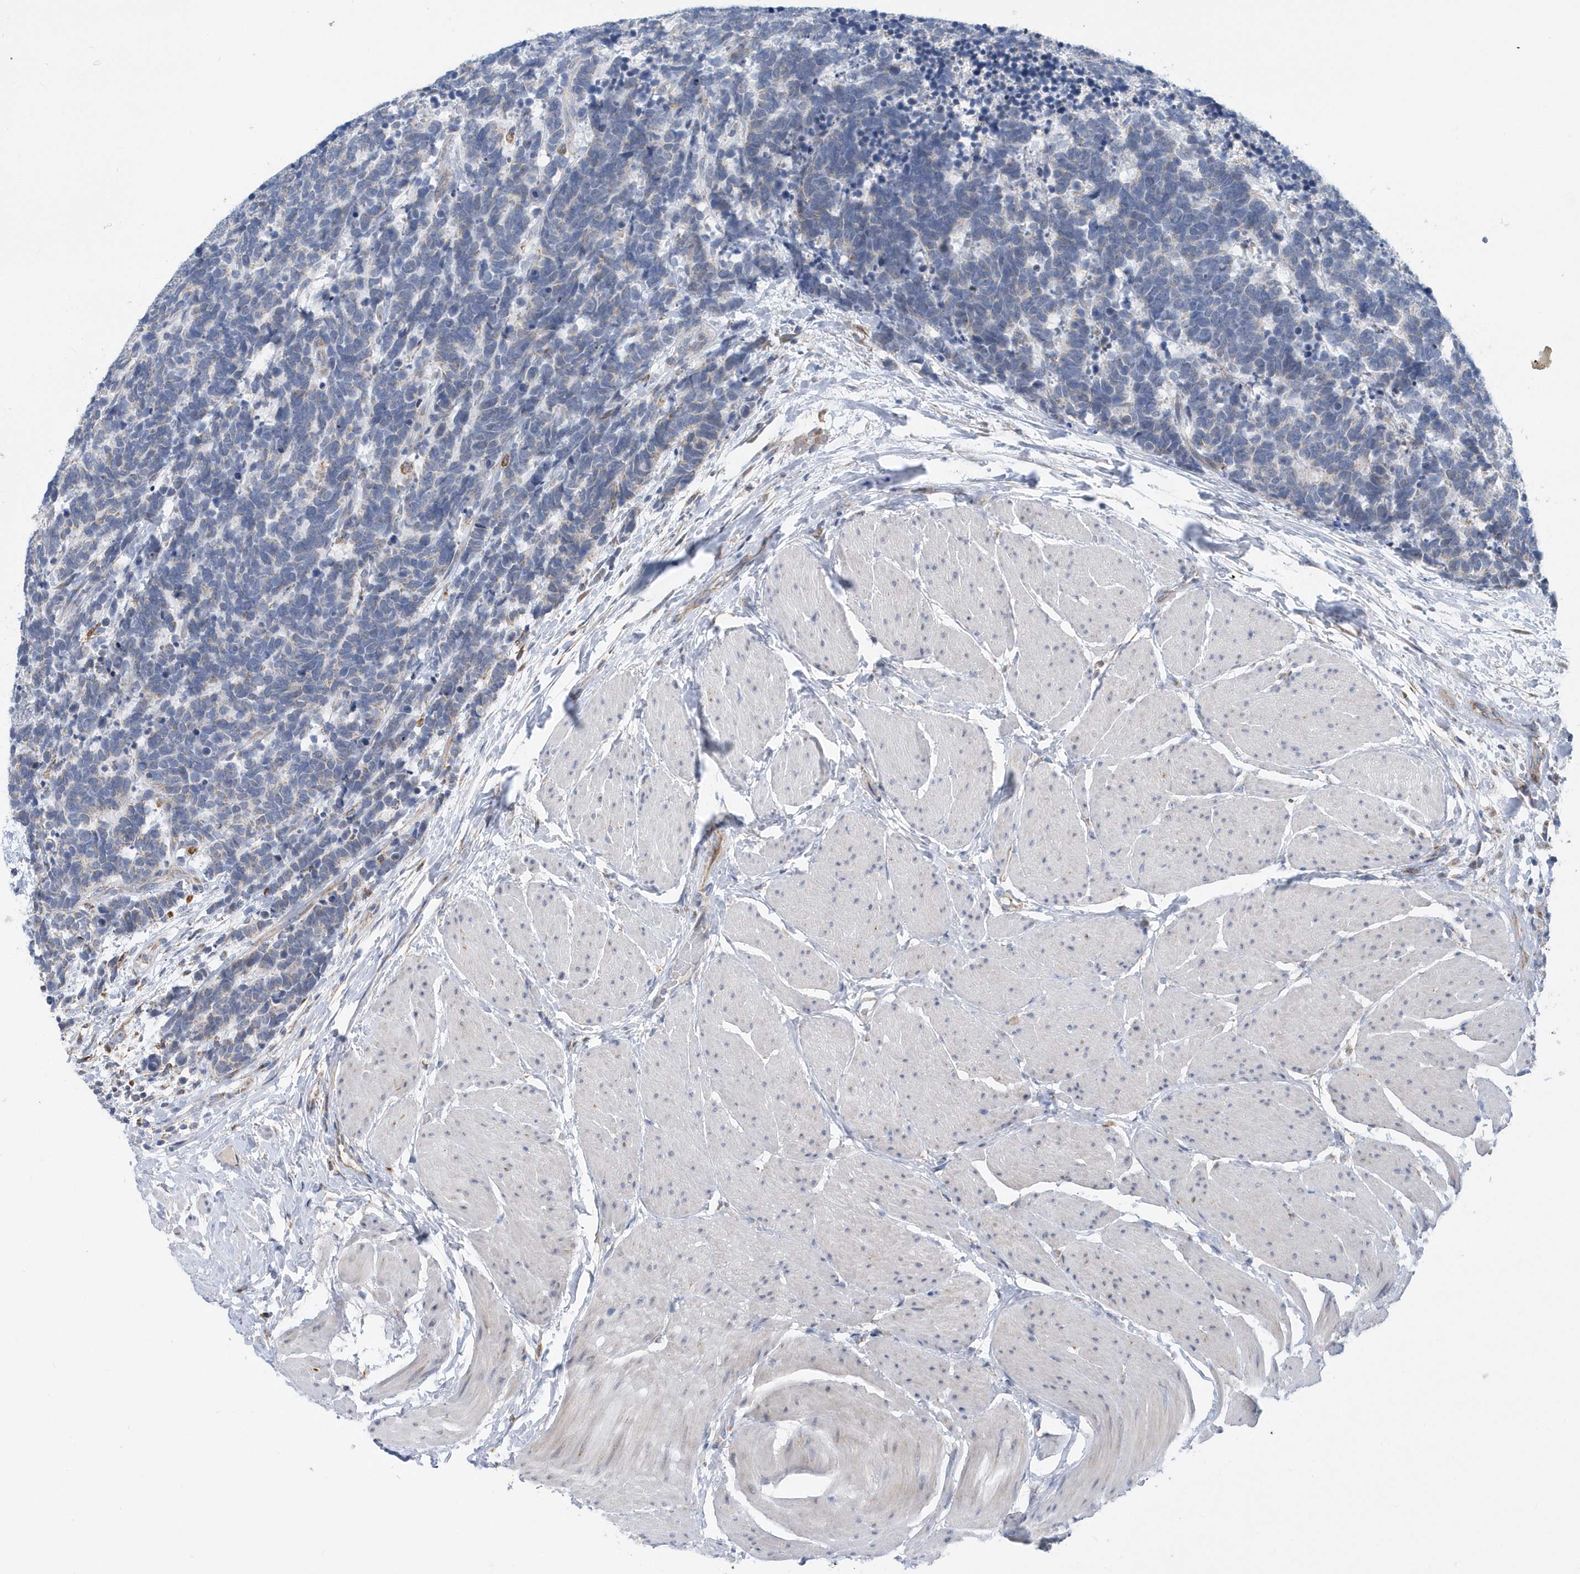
{"staining": {"intensity": "negative", "quantity": "none", "location": "none"}, "tissue": "carcinoid", "cell_type": "Tumor cells", "image_type": "cancer", "snomed": [{"axis": "morphology", "description": "Carcinoma, NOS"}, {"axis": "morphology", "description": "Carcinoid, malignant, NOS"}, {"axis": "topography", "description": "Urinary bladder"}], "caption": "This is an IHC image of human carcinoid. There is no positivity in tumor cells.", "gene": "VWA5B2", "patient": {"sex": "male", "age": 57}}